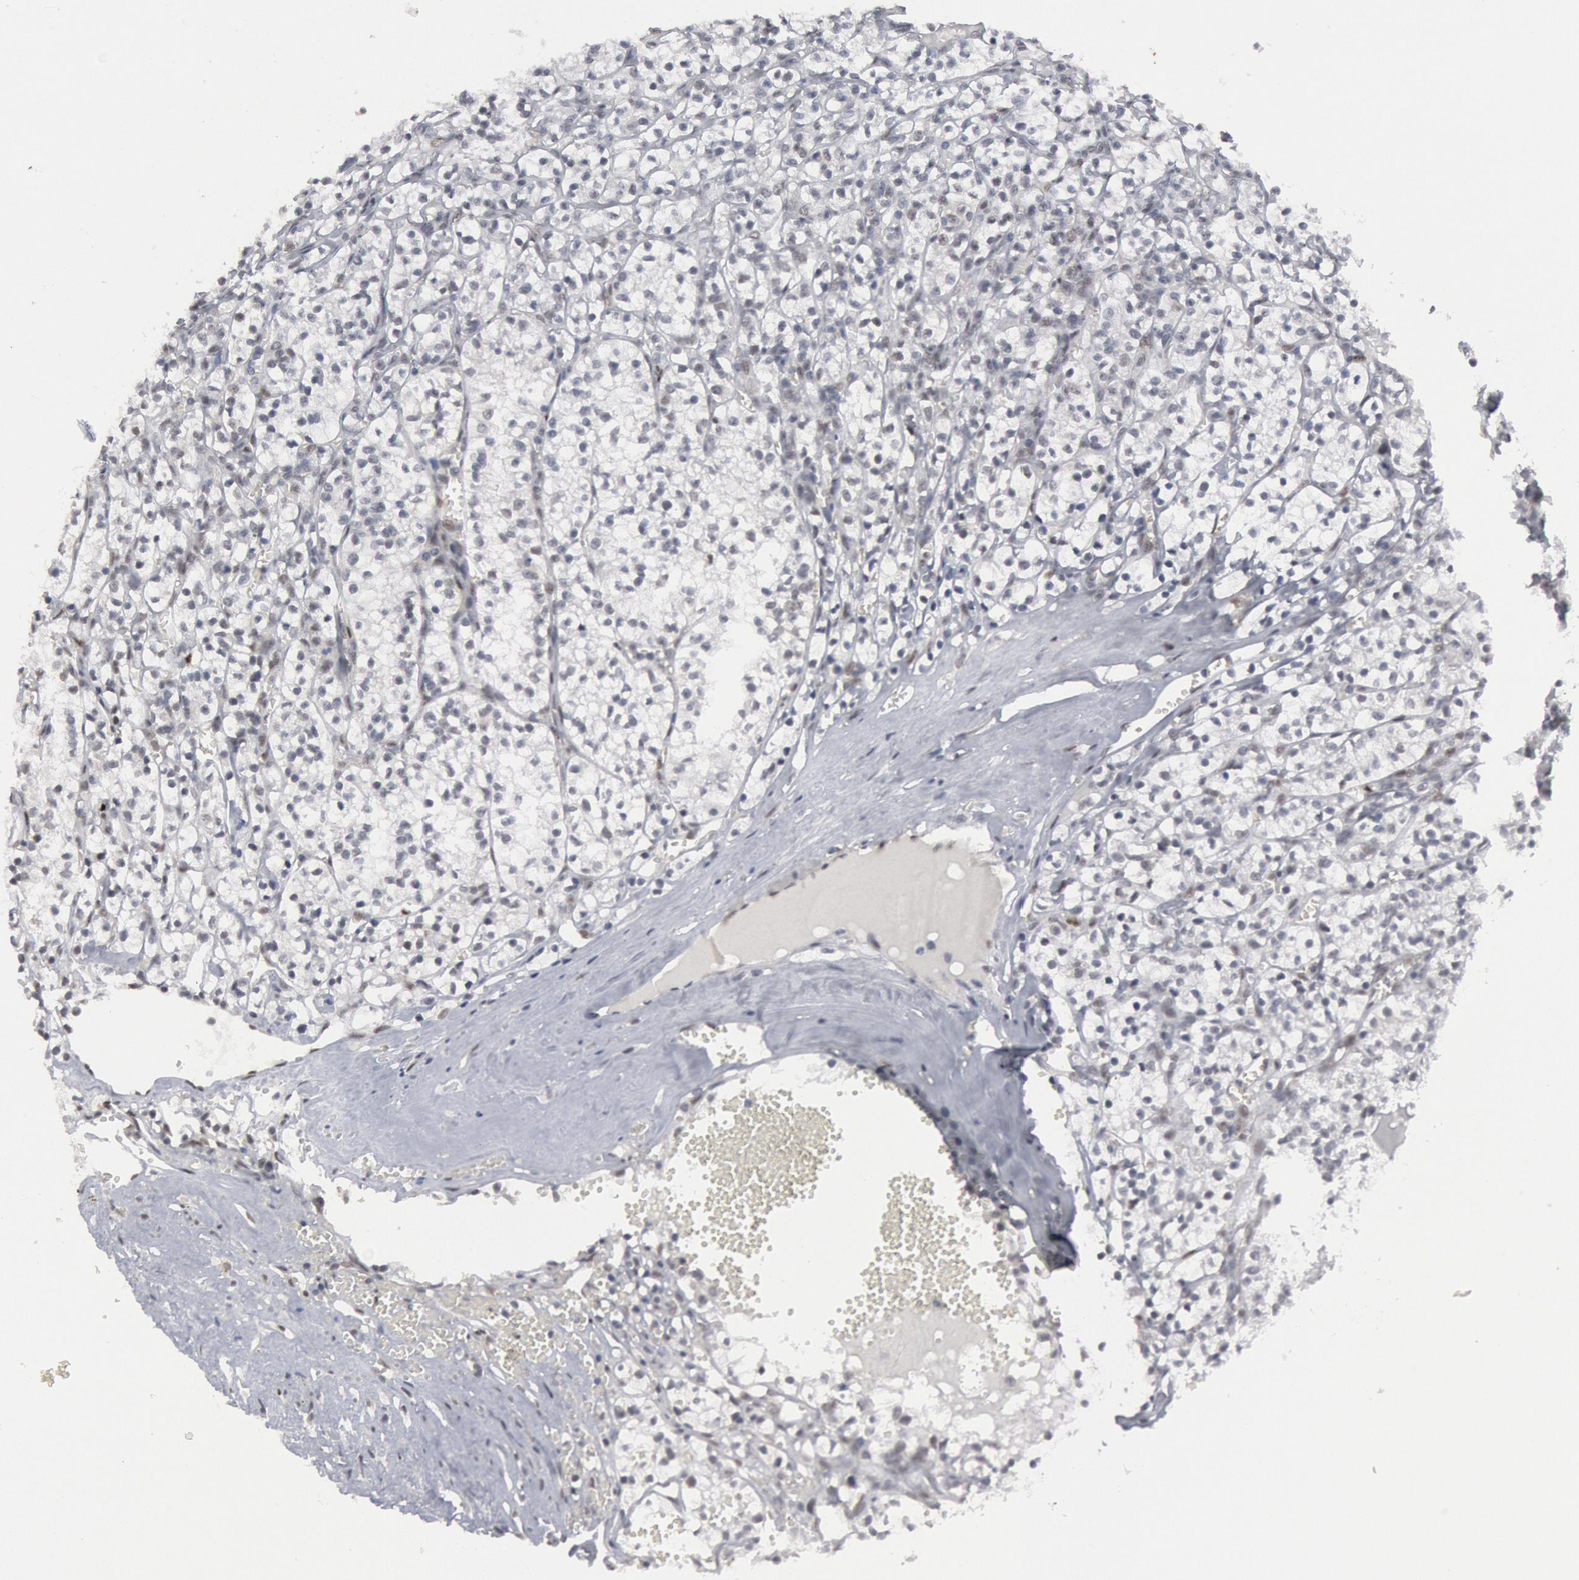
{"staining": {"intensity": "negative", "quantity": "none", "location": "none"}, "tissue": "renal cancer", "cell_type": "Tumor cells", "image_type": "cancer", "snomed": [{"axis": "morphology", "description": "Adenocarcinoma, NOS"}, {"axis": "topography", "description": "Kidney"}], "caption": "Tumor cells show no significant protein expression in adenocarcinoma (renal).", "gene": "FOXO1", "patient": {"sex": "male", "age": 61}}